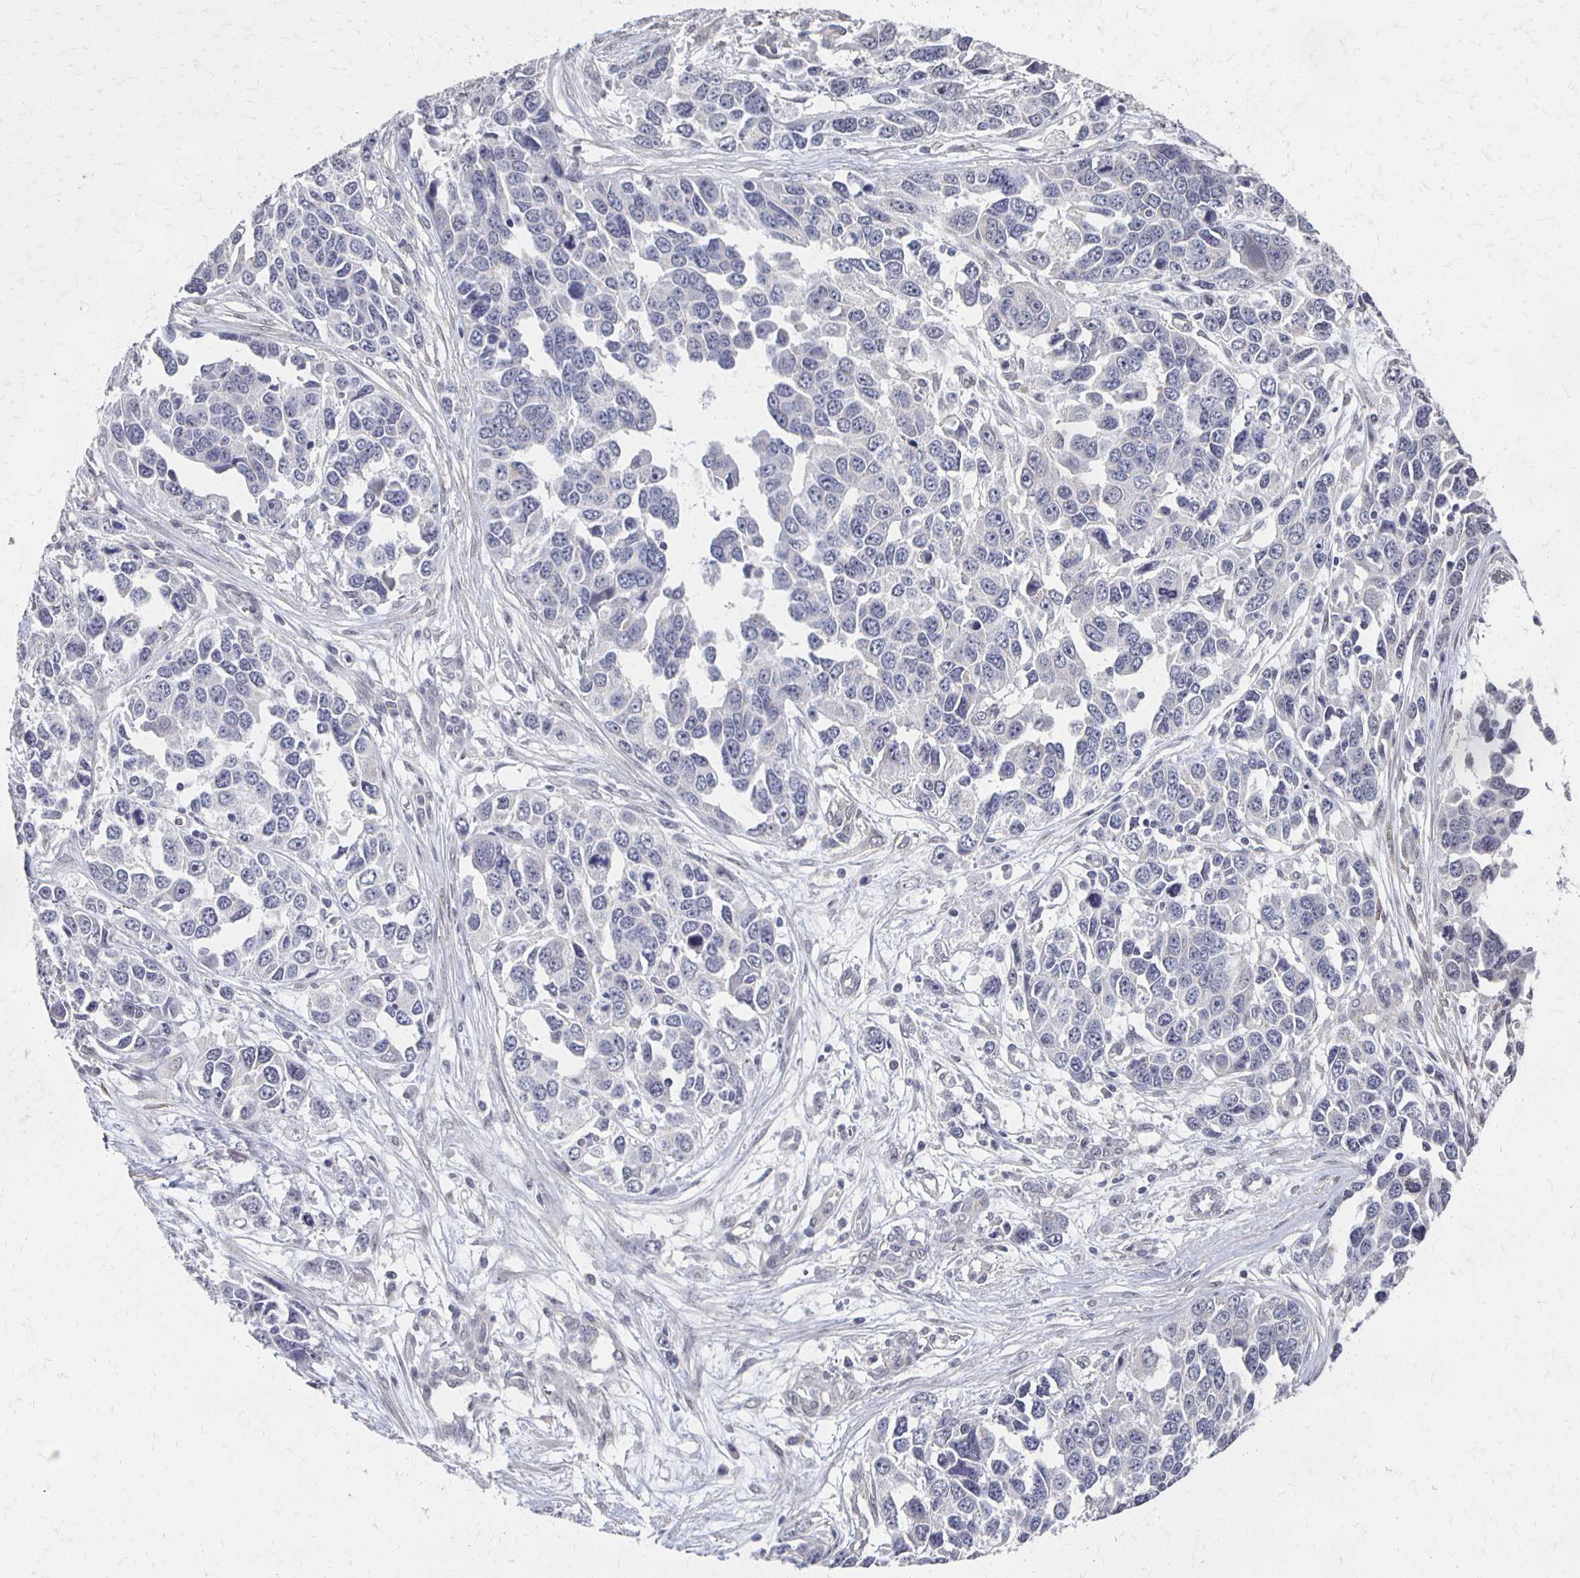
{"staining": {"intensity": "negative", "quantity": "none", "location": "none"}, "tissue": "ovarian cancer", "cell_type": "Tumor cells", "image_type": "cancer", "snomed": [{"axis": "morphology", "description": "Cystadenocarcinoma, serous, NOS"}, {"axis": "topography", "description": "Ovary"}], "caption": "Tumor cells show no significant staining in ovarian cancer (serous cystadenocarcinoma).", "gene": "DAB1", "patient": {"sex": "female", "age": 76}}